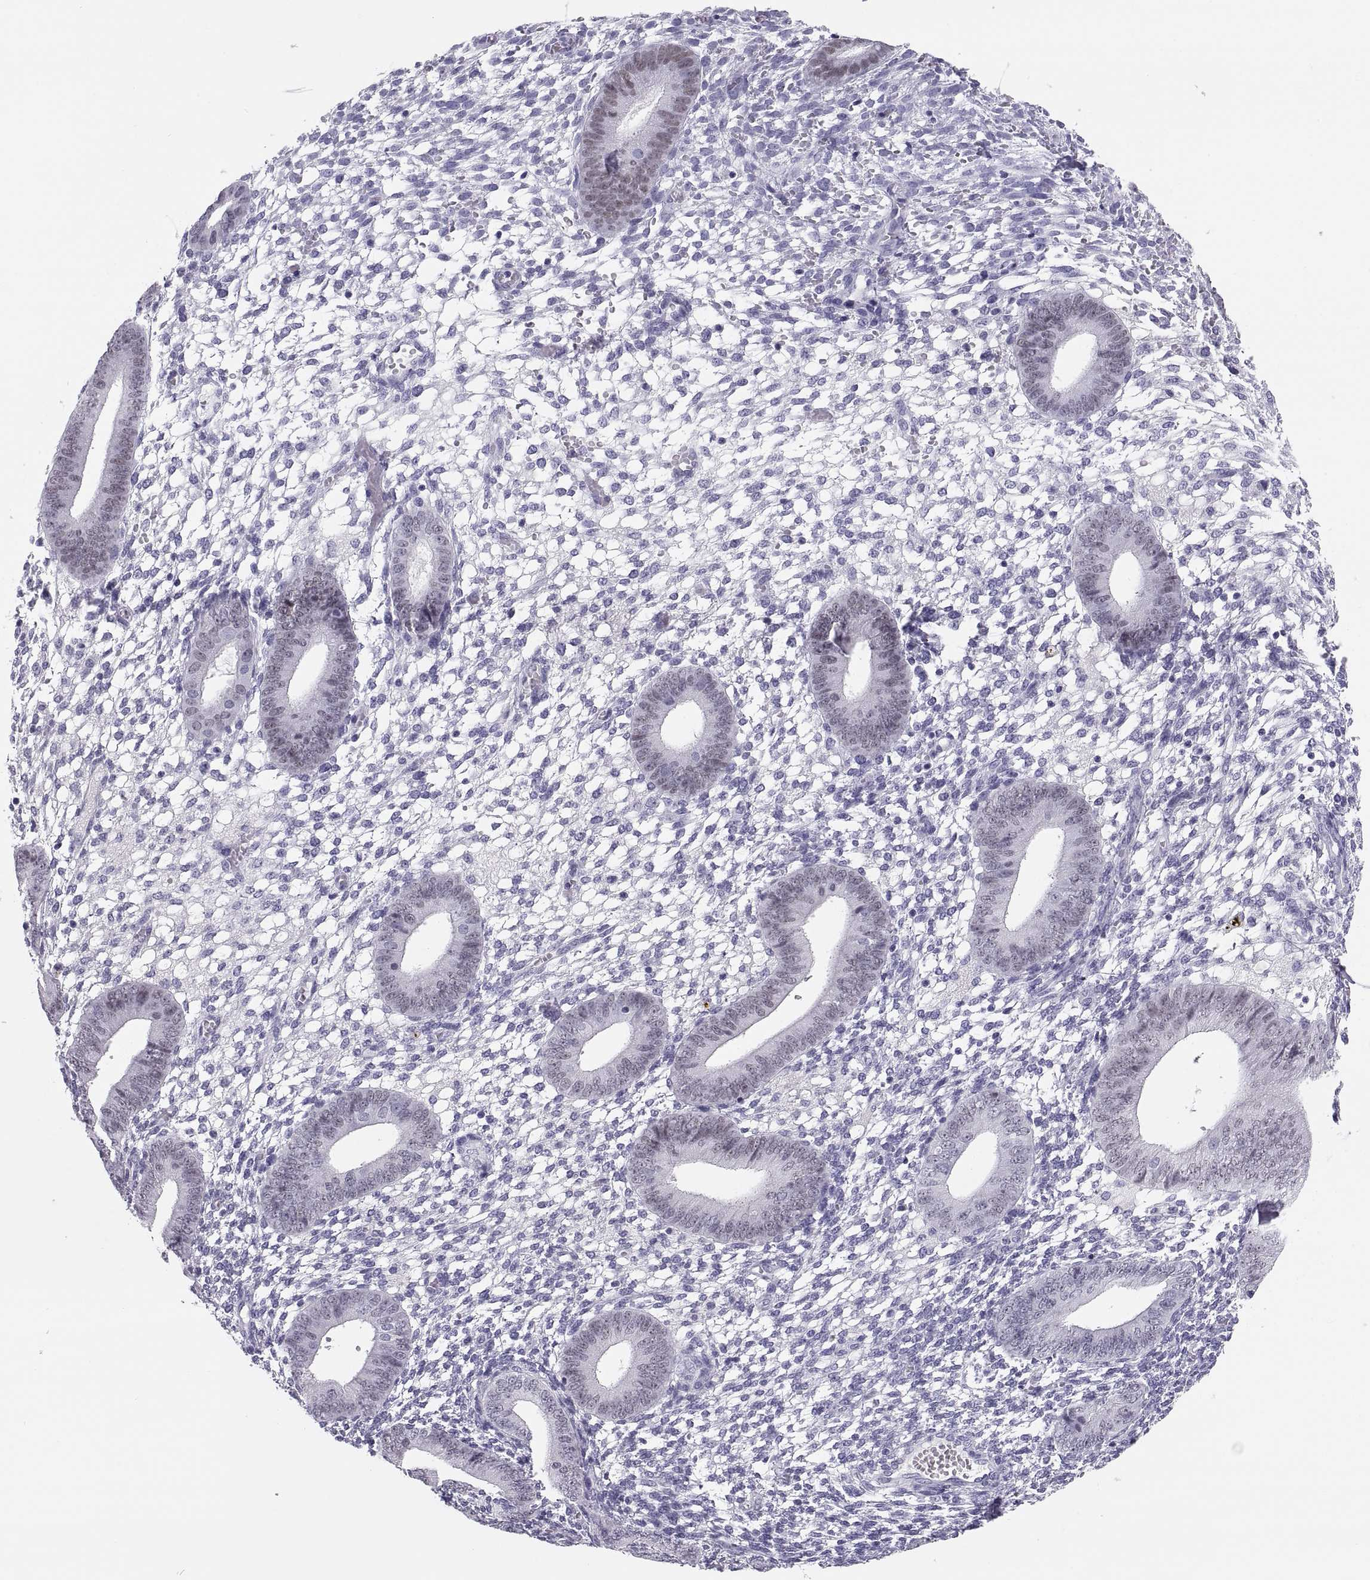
{"staining": {"intensity": "negative", "quantity": "none", "location": "none"}, "tissue": "endometrium", "cell_type": "Cells in endometrial stroma", "image_type": "normal", "snomed": [{"axis": "morphology", "description": "Normal tissue, NOS"}, {"axis": "topography", "description": "Endometrium"}], "caption": "Cells in endometrial stroma are negative for protein expression in benign human endometrium. (DAB immunohistochemistry visualized using brightfield microscopy, high magnification).", "gene": "PAX2", "patient": {"sex": "female", "age": 39}}